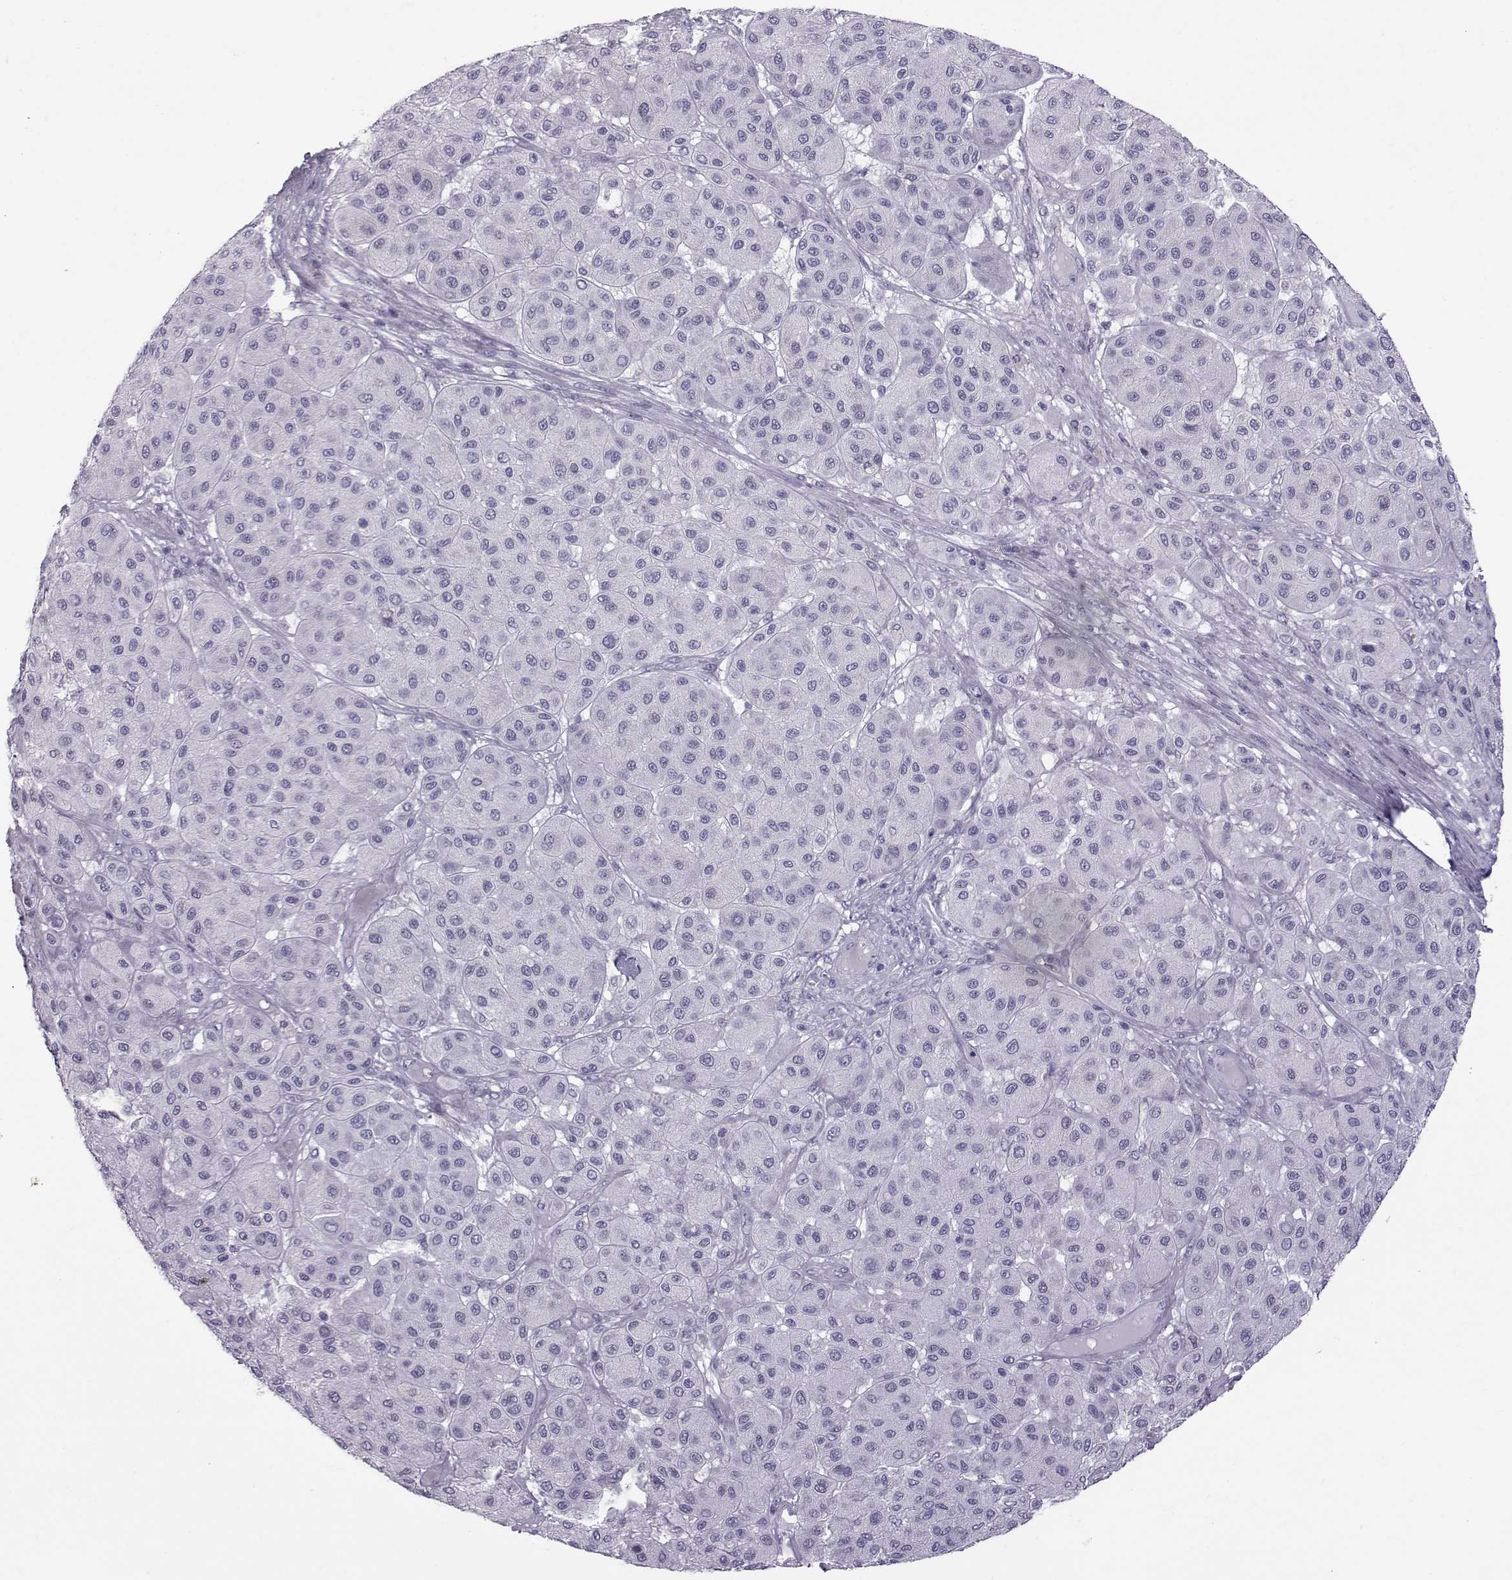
{"staining": {"intensity": "negative", "quantity": "none", "location": "none"}, "tissue": "melanoma", "cell_type": "Tumor cells", "image_type": "cancer", "snomed": [{"axis": "morphology", "description": "Malignant melanoma, Metastatic site"}, {"axis": "topography", "description": "Smooth muscle"}], "caption": "Tumor cells are negative for protein expression in human melanoma.", "gene": "DMRT3", "patient": {"sex": "male", "age": 41}}